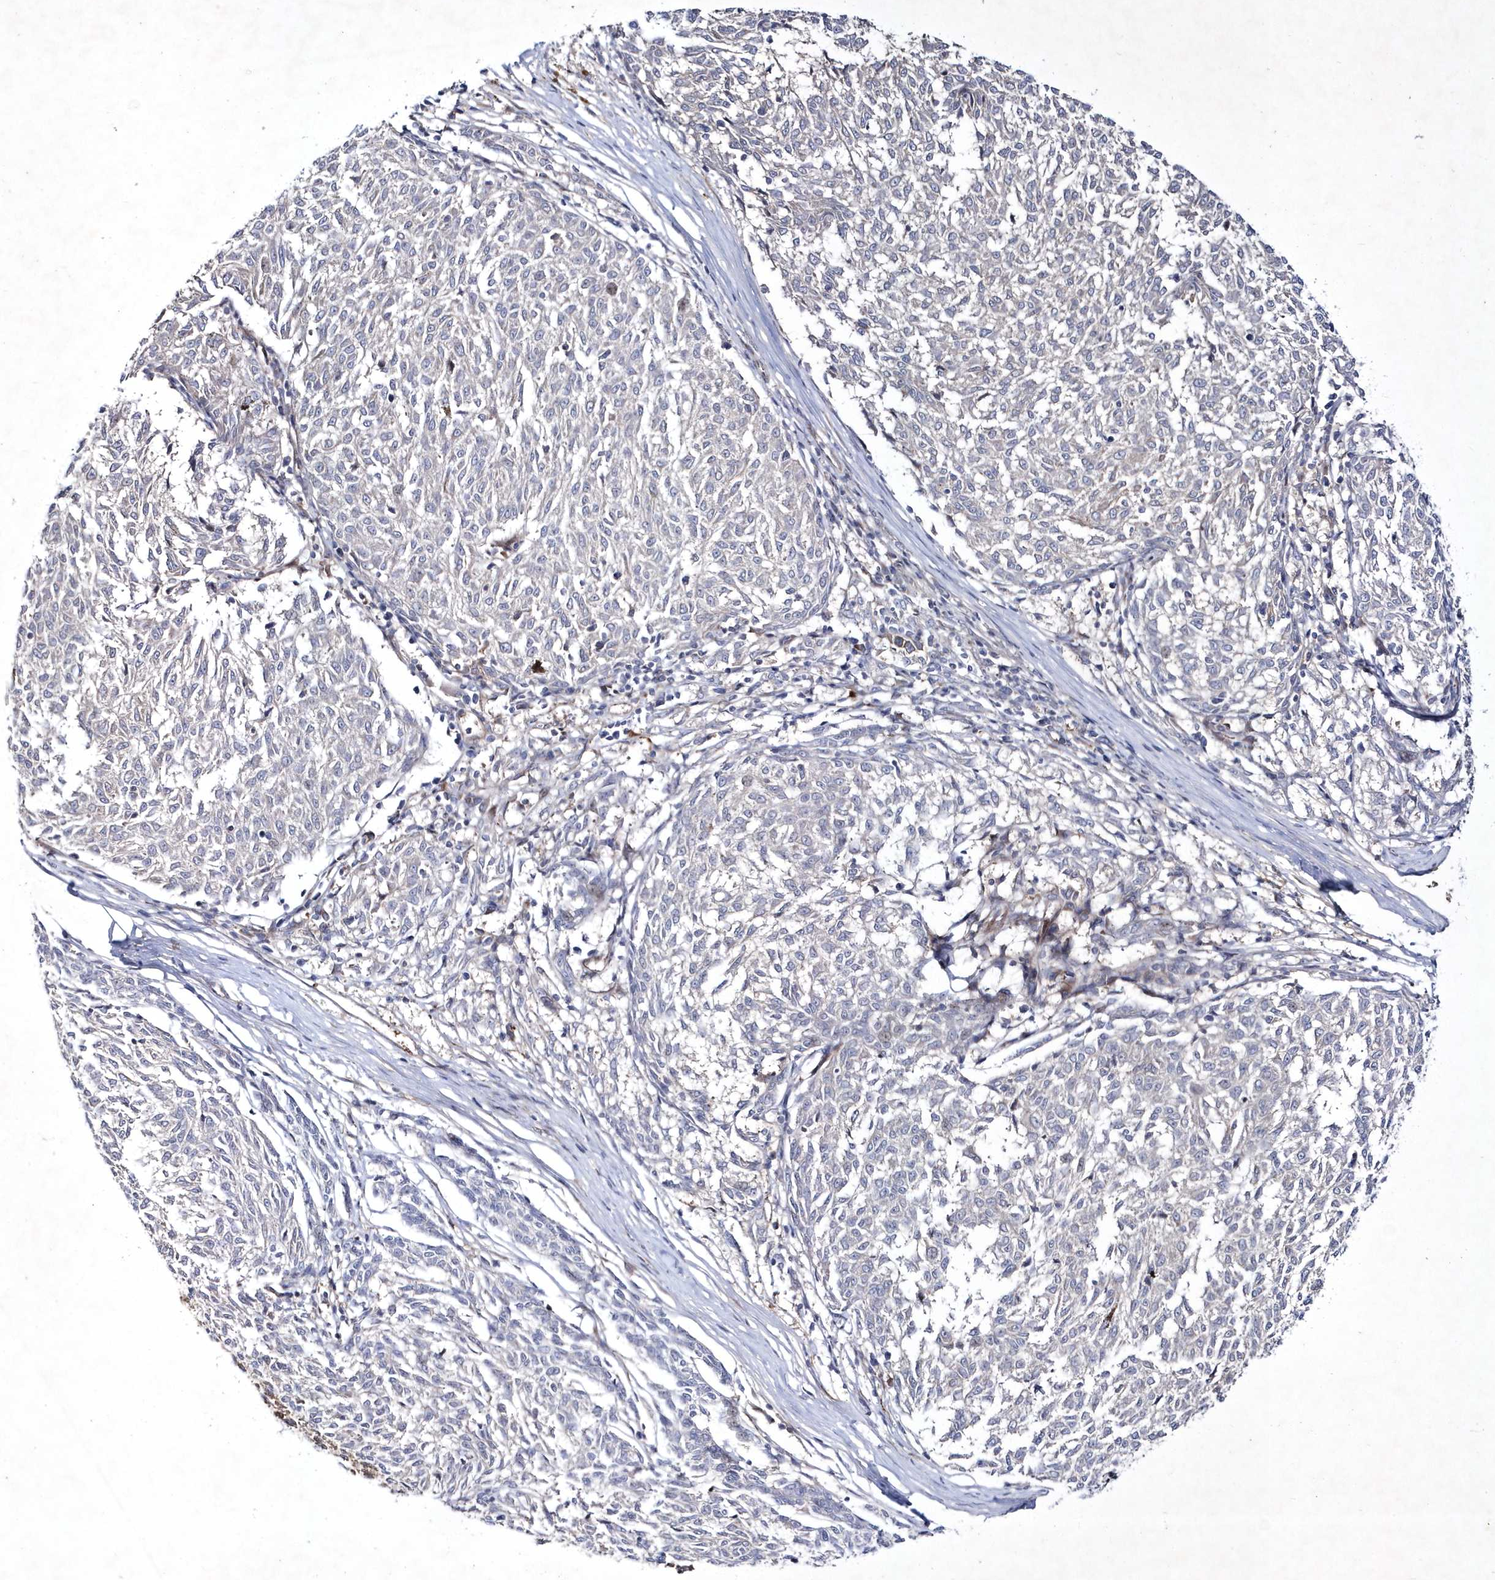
{"staining": {"intensity": "negative", "quantity": "none", "location": "none"}, "tissue": "melanoma", "cell_type": "Tumor cells", "image_type": "cancer", "snomed": [{"axis": "morphology", "description": "Malignant melanoma, NOS"}, {"axis": "topography", "description": "Skin"}], "caption": "Immunohistochemical staining of malignant melanoma reveals no significant positivity in tumor cells.", "gene": "DSPP", "patient": {"sex": "female", "age": 72}}